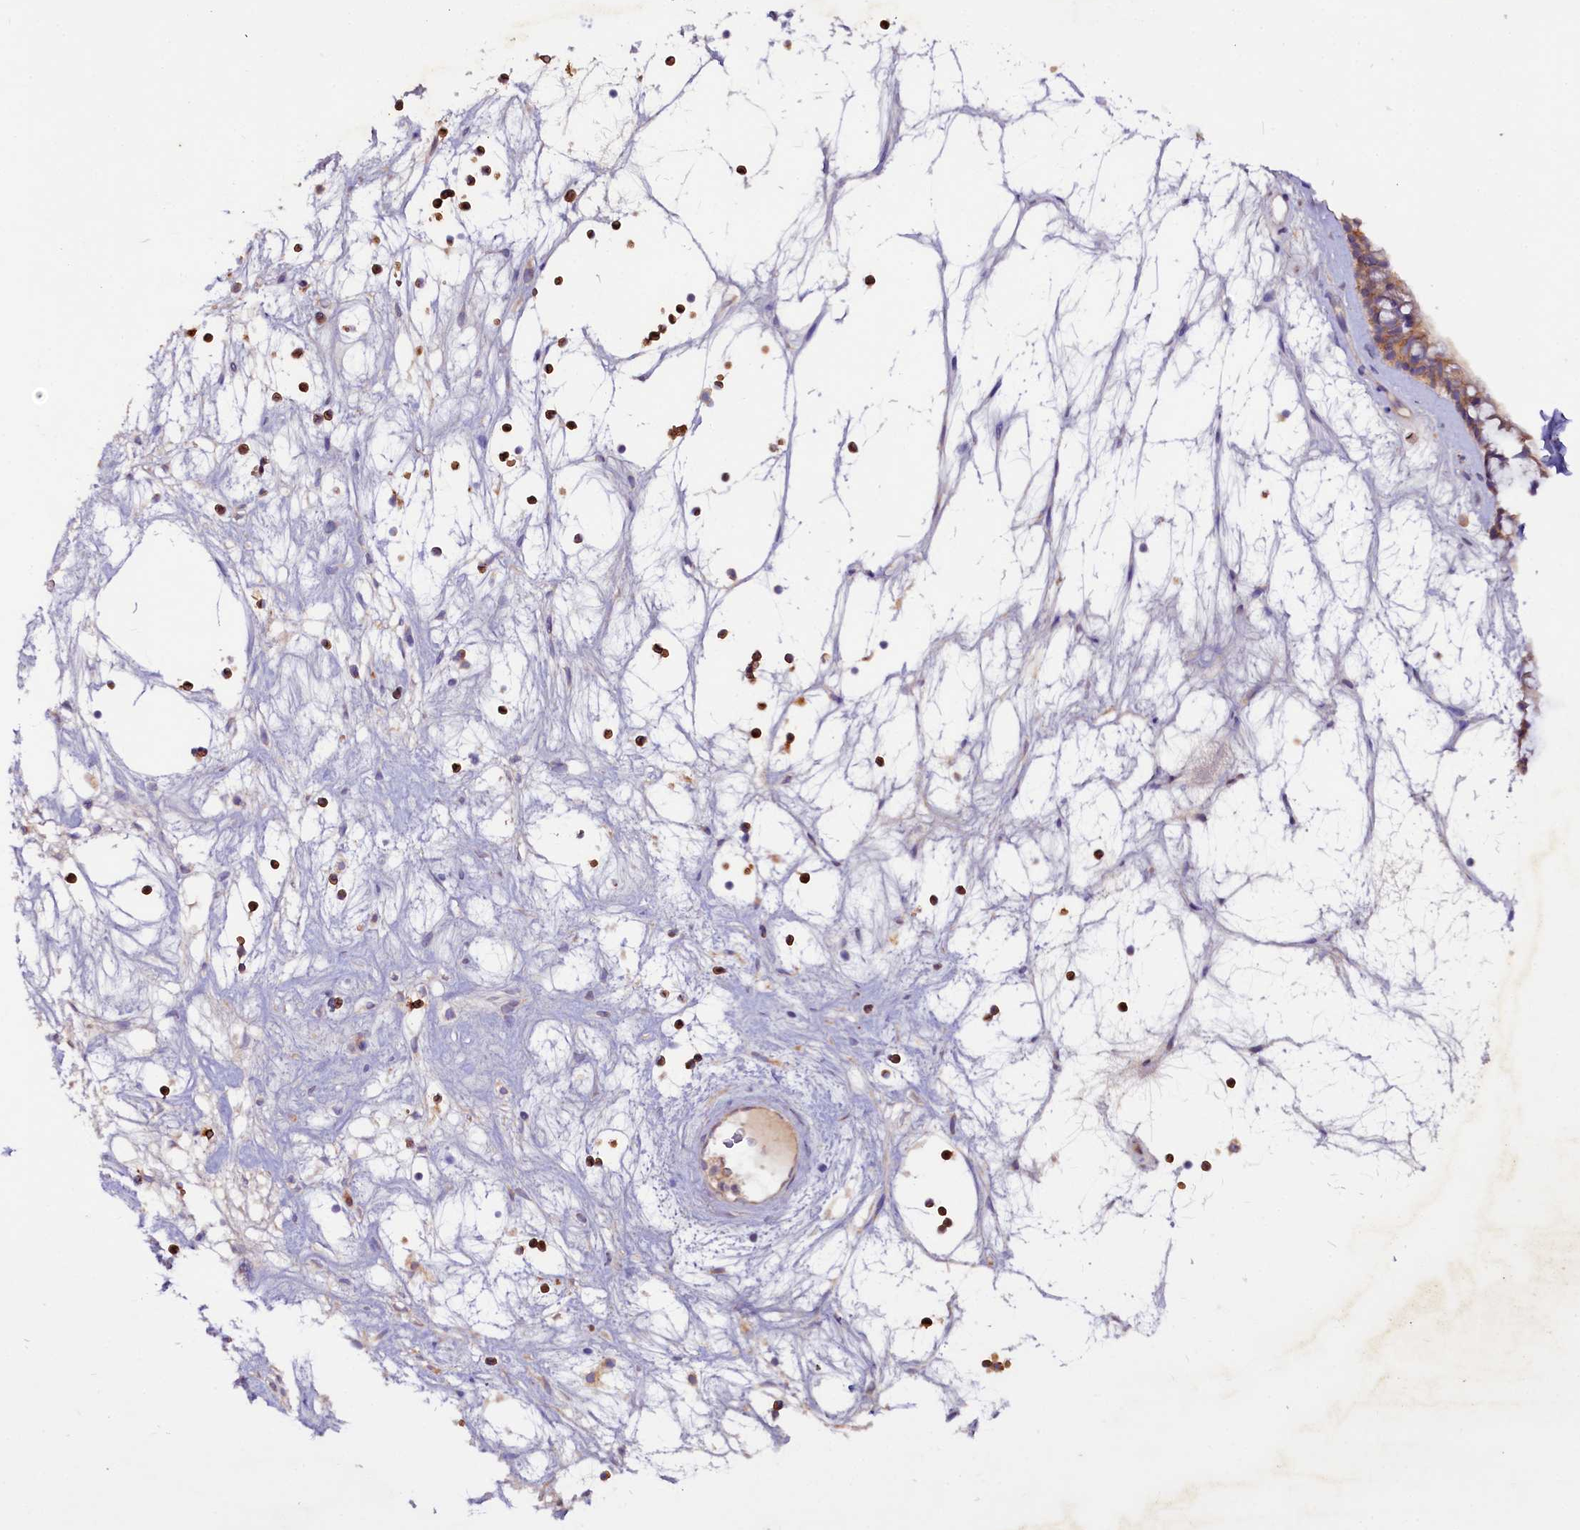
{"staining": {"intensity": "moderate", "quantity": ">75%", "location": "cytoplasmic/membranous"}, "tissue": "nasopharynx", "cell_type": "Respiratory epithelial cells", "image_type": "normal", "snomed": [{"axis": "morphology", "description": "Normal tissue, NOS"}, {"axis": "topography", "description": "Nasopharynx"}], "caption": "This image reveals immunohistochemistry staining of normal human nasopharynx, with medium moderate cytoplasmic/membranous positivity in approximately >75% of respiratory epithelial cells.", "gene": "ETFBKMT", "patient": {"sex": "male", "age": 64}}